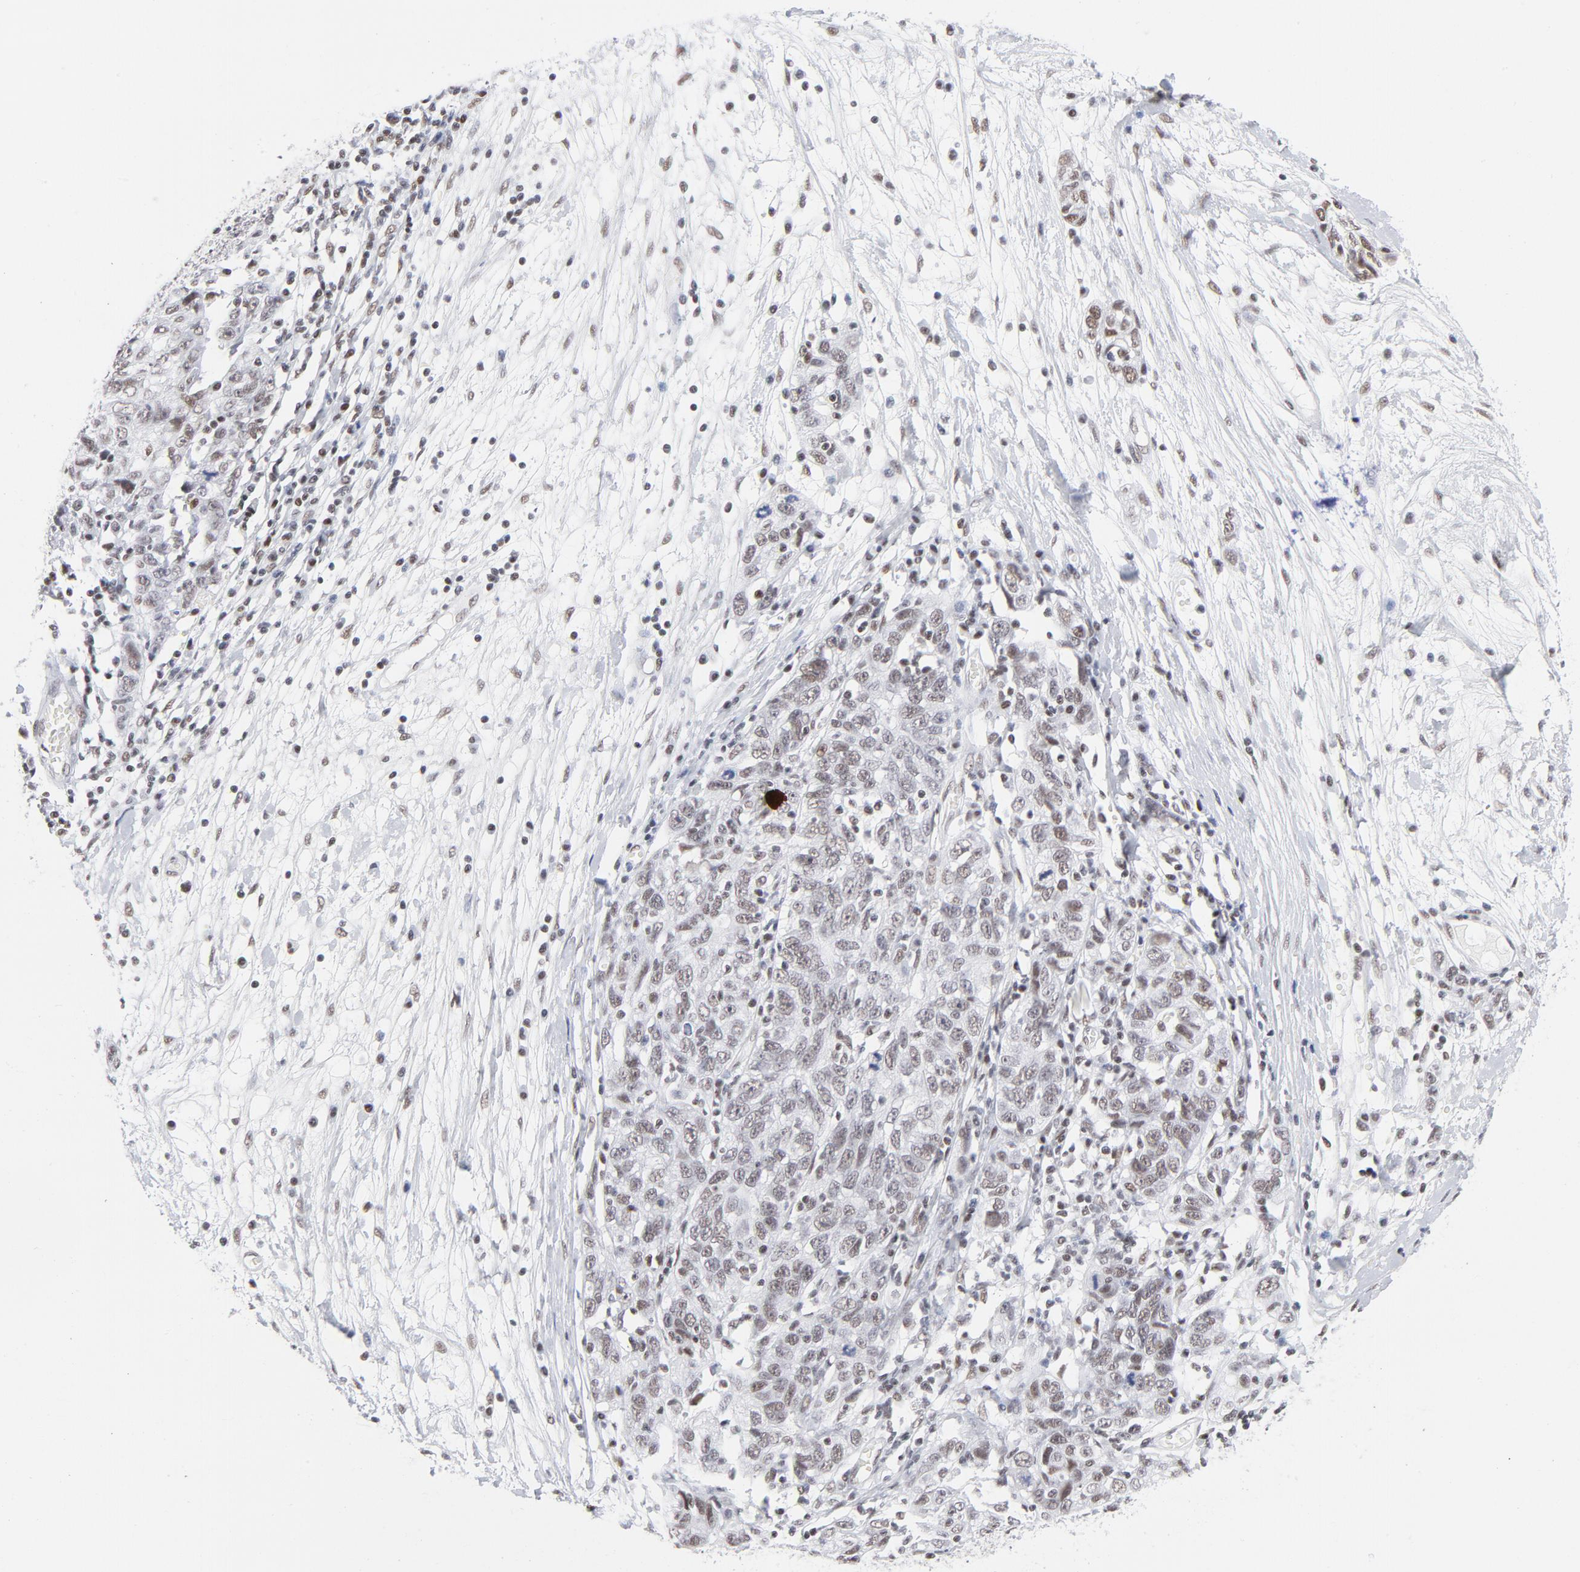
{"staining": {"intensity": "weak", "quantity": "25%-75%", "location": "nuclear"}, "tissue": "ovarian cancer", "cell_type": "Tumor cells", "image_type": "cancer", "snomed": [{"axis": "morphology", "description": "Cystadenocarcinoma, serous, NOS"}, {"axis": "topography", "description": "Ovary"}], "caption": "Human ovarian cancer (serous cystadenocarcinoma) stained with a brown dye displays weak nuclear positive staining in about 25%-75% of tumor cells.", "gene": "ATF2", "patient": {"sex": "female", "age": 71}}